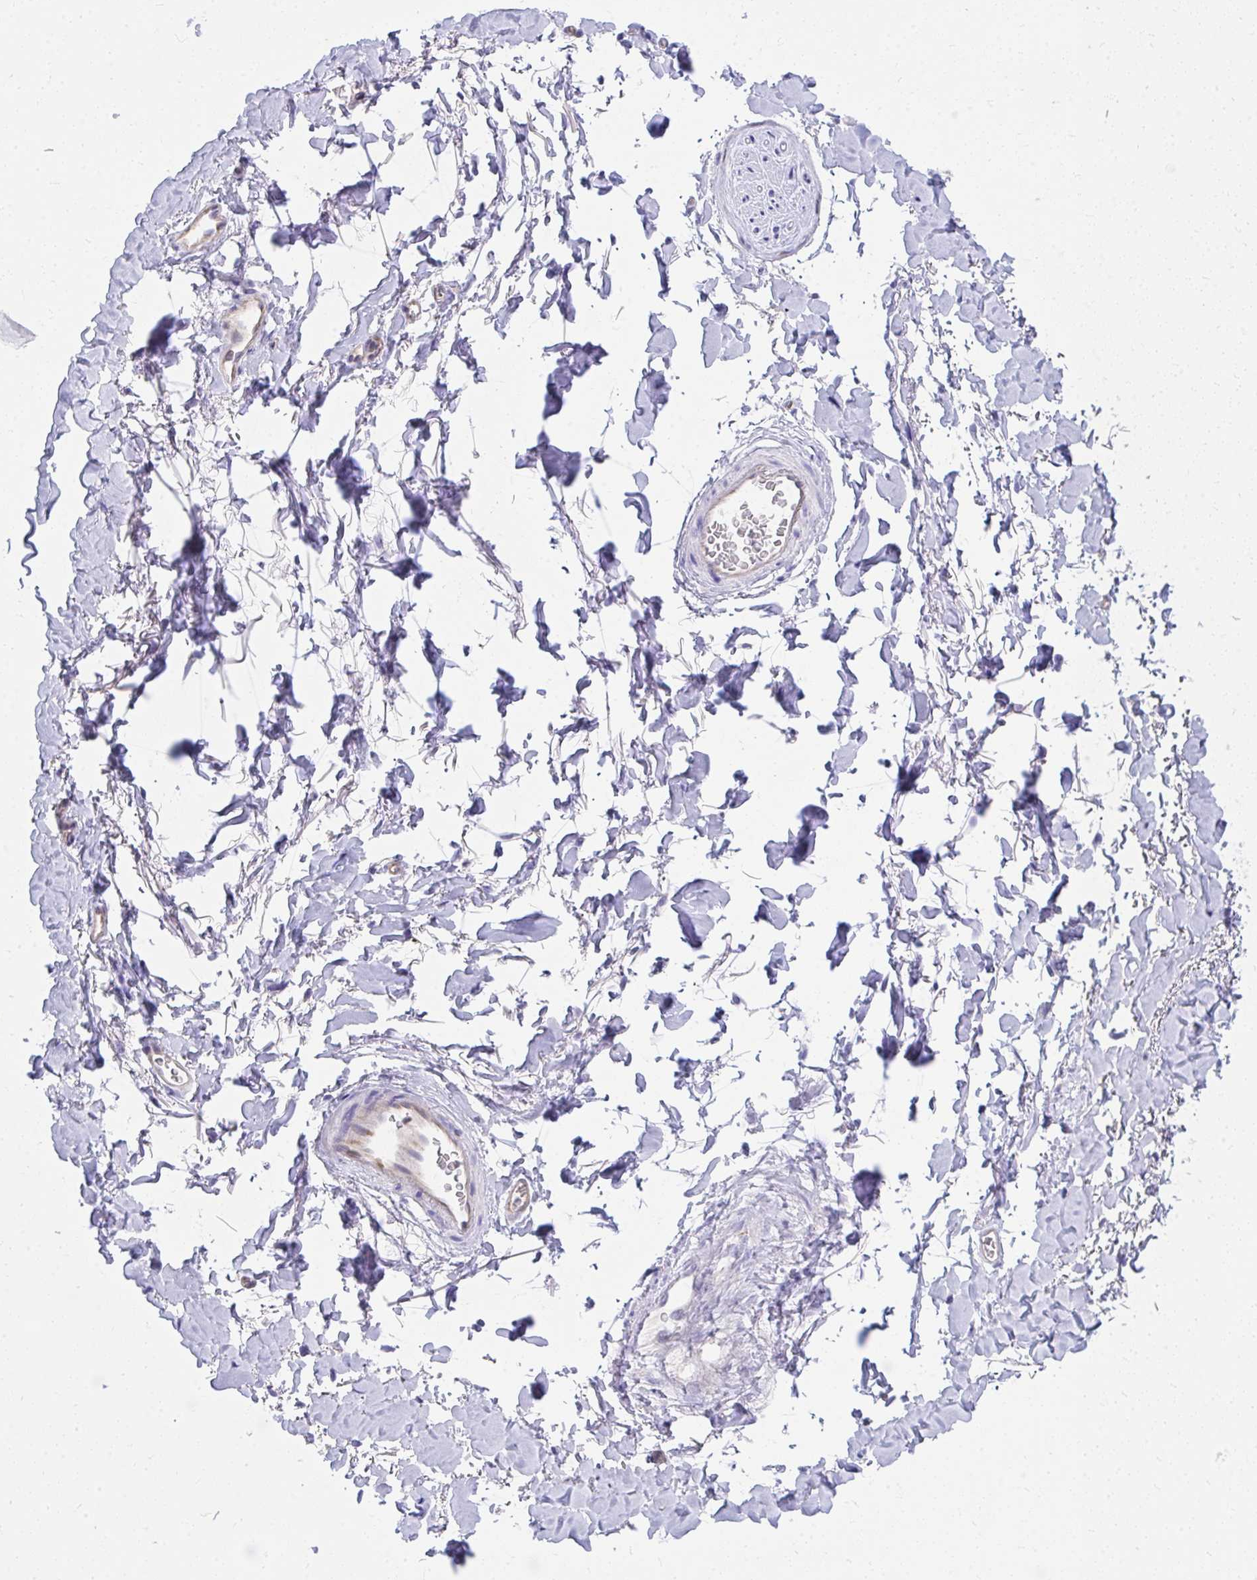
{"staining": {"intensity": "negative", "quantity": "none", "location": "none"}, "tissue": "adipose tissue", "cell_type": "Adipocytes", "image_type": "normal", "snomed": [{"axis": "morphology", "description": "Normal tissue, NOS"}, {"axis": "topography", "description": "Vulva"}, {"axis": "topography", "description": "Peripheral nerve tissue"}], "caption": "A high-resolution photomicrograph shows IHC staining of benign adipose tissue, which reveals no significant expression in adipocytes.", "gene": "LRRC36", "patient": {"sex": "female", "age": 66}}